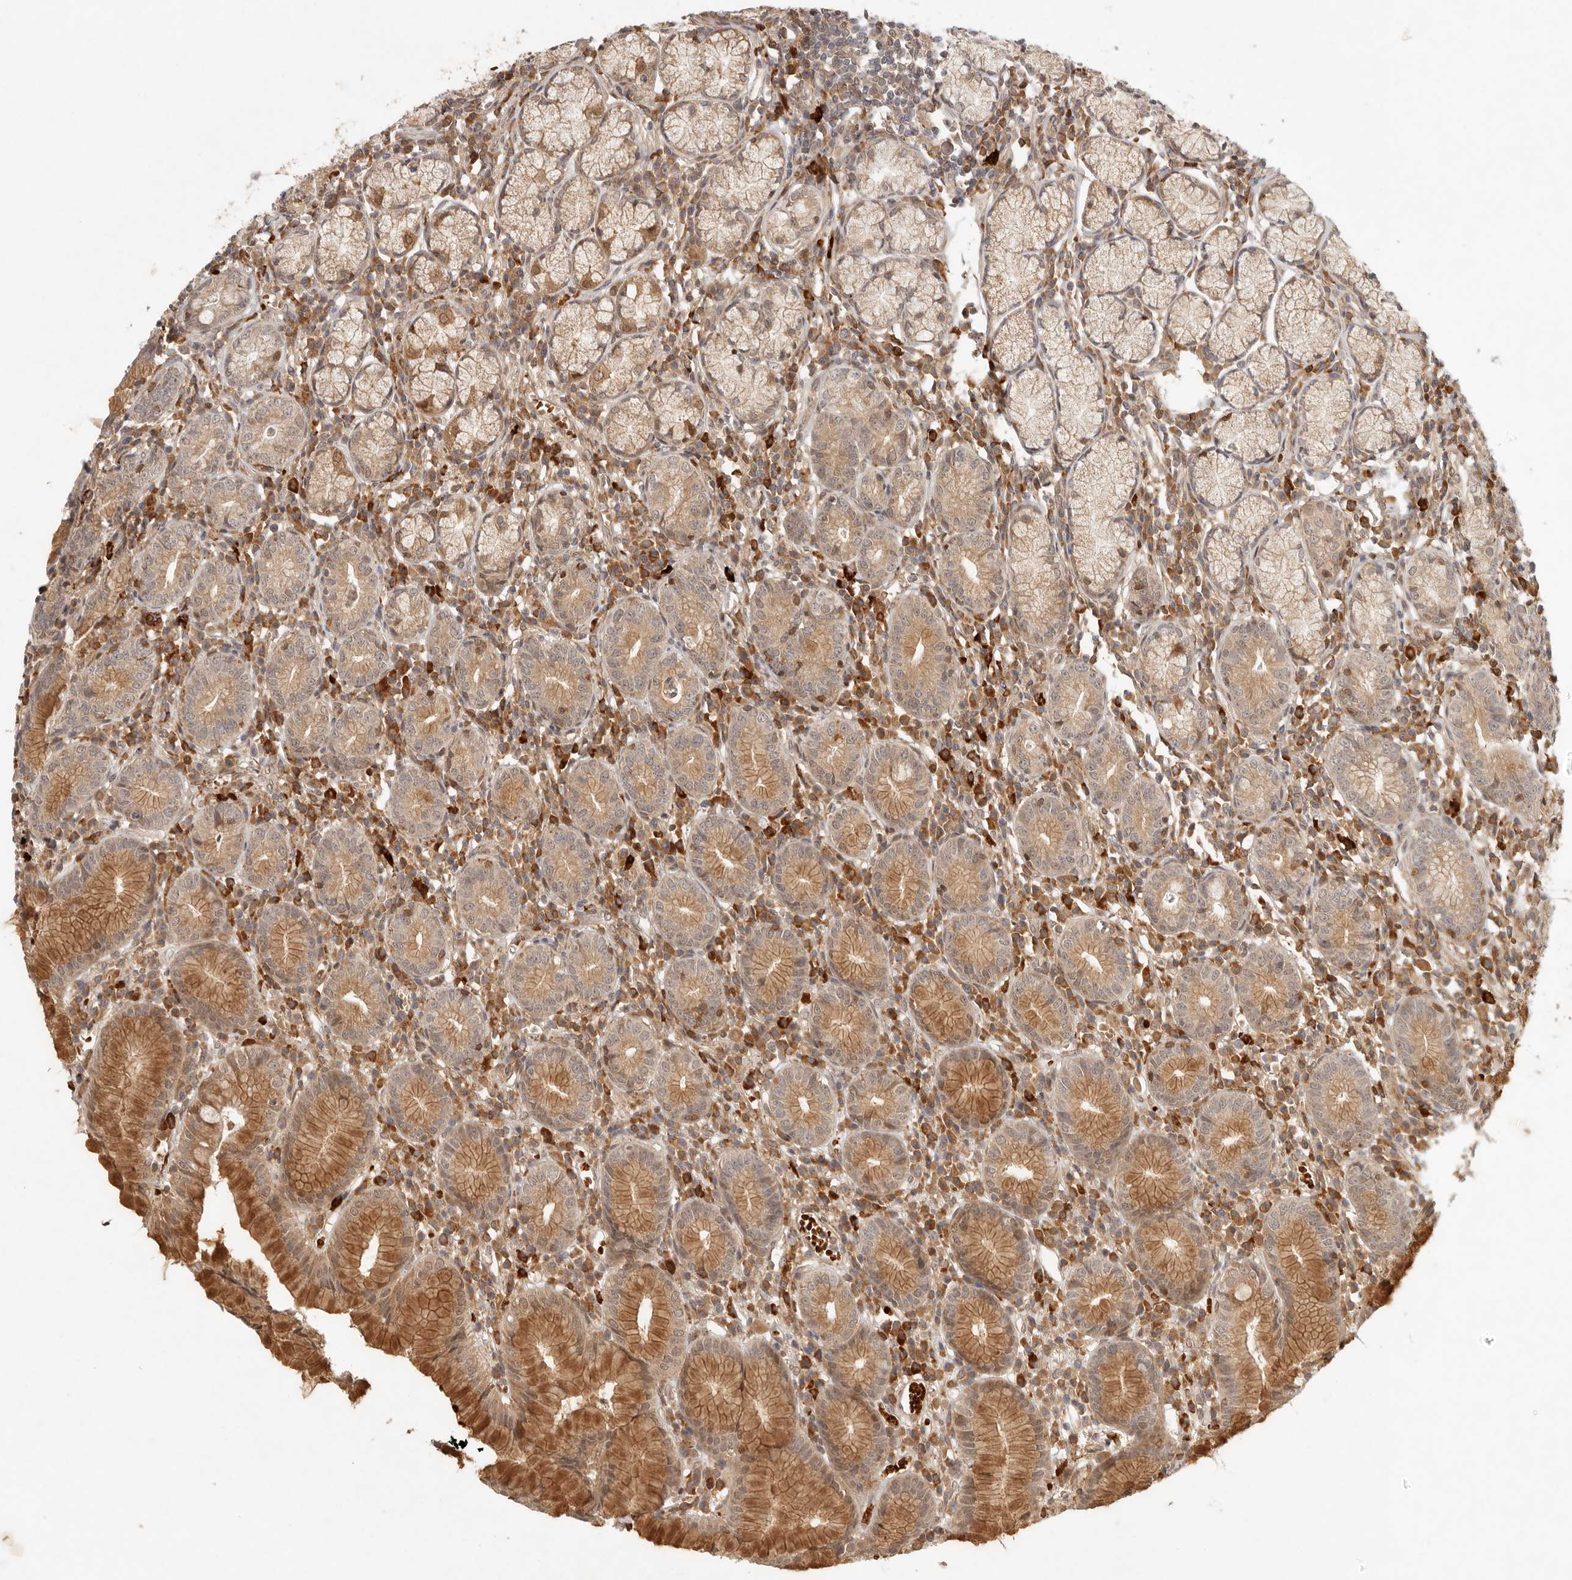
{"staining": {"intensity": "moderate", "quantity": ">75%", "location": "cytoplasmic/membranous"}, "tissue": "stomach", "cell_type": "Glandular cells", "image_type": "normal", "snomed": [{"axis": "morphology", "description": "Normal tissue, NOS"}, {"axis": "topography", "description": "Stomach"}], "caption": "Moderate cytoplasmic/membranous protein positivity is seen in about >75% of glandular cells in stomach.", "gene": "AHDC1", "patient": {"sex": "male", "age": 55}}